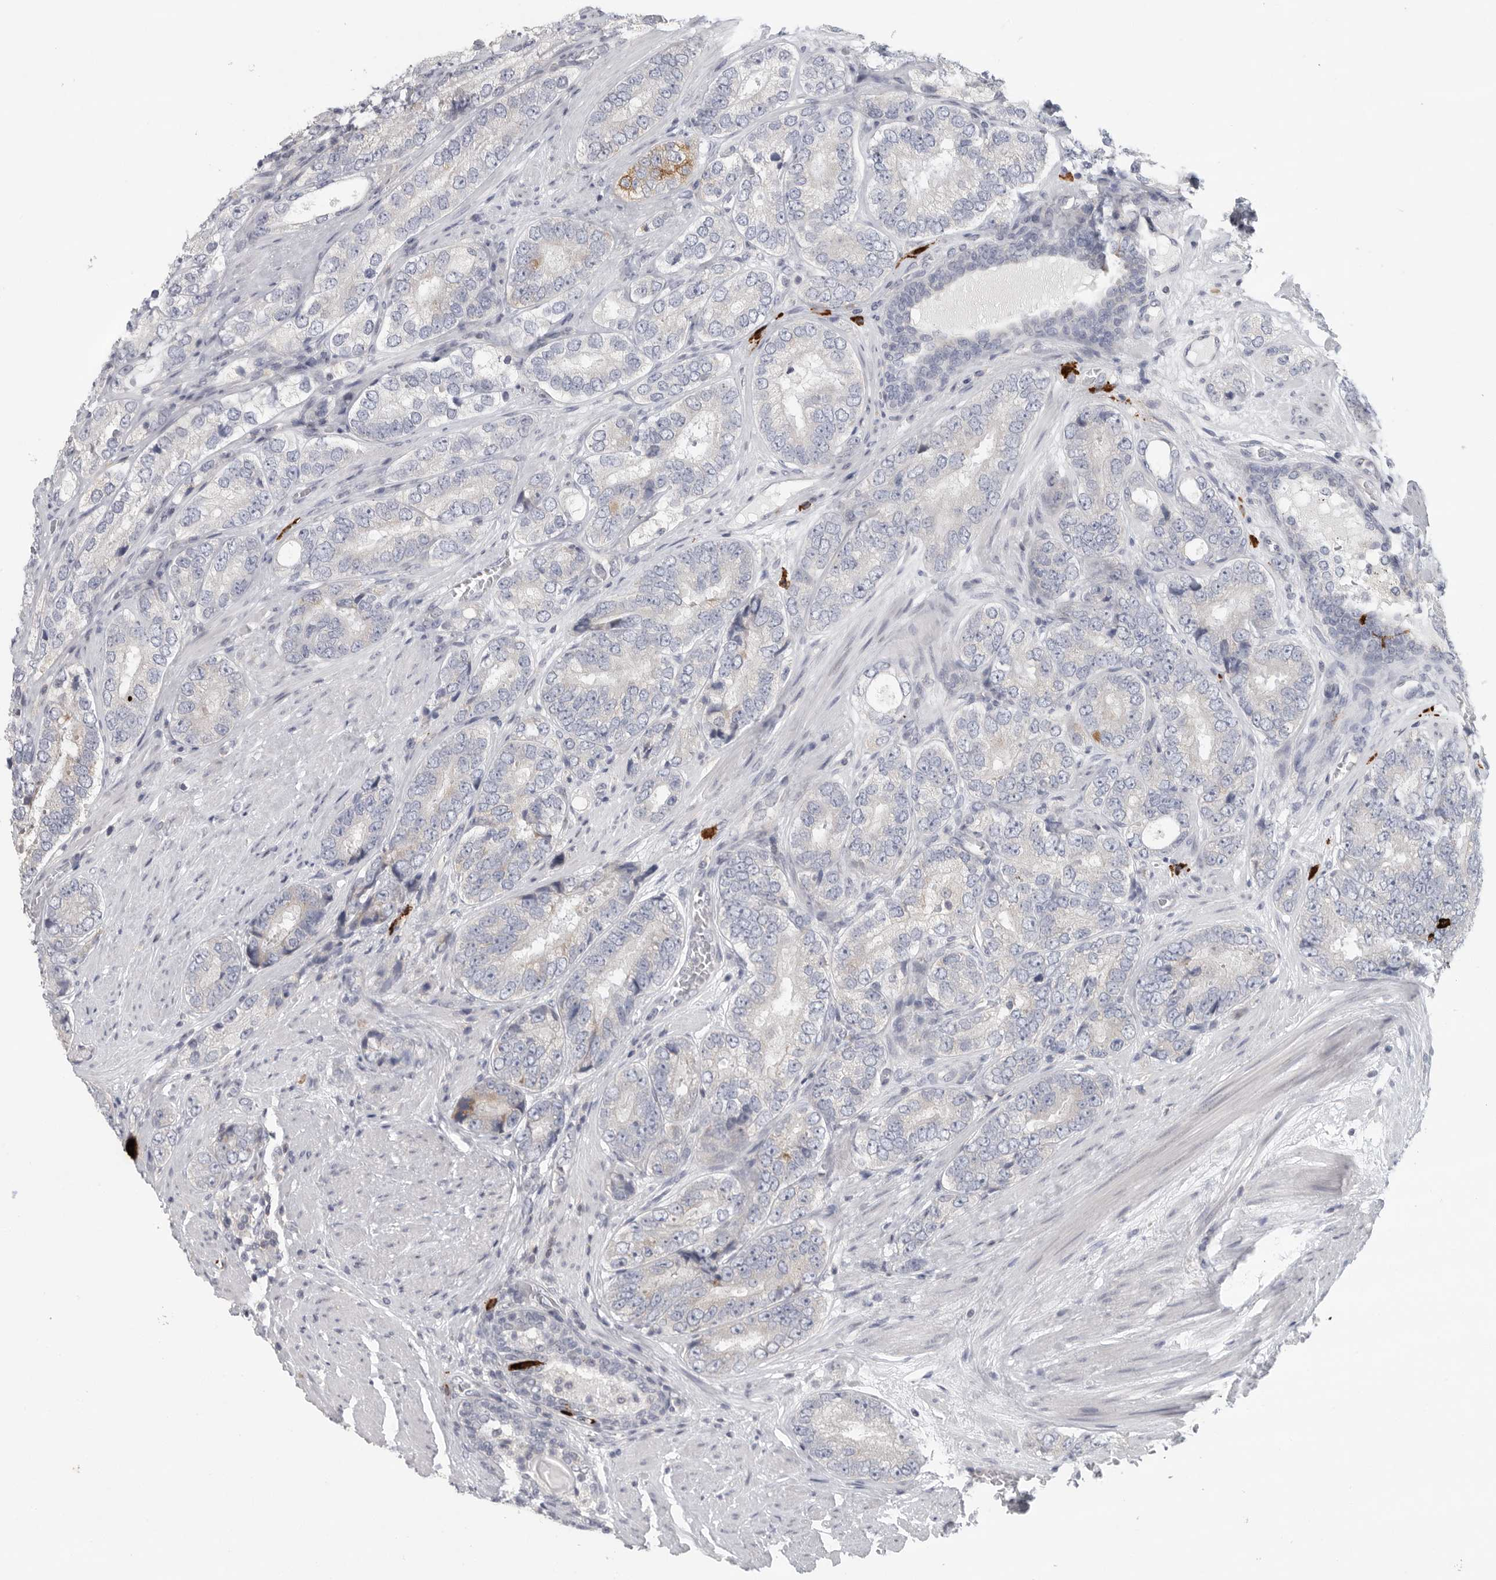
{"staining": {"intensity": "negative", "quantity": "none", "location": "none"}, "tissue": "prostate cancer", "cell_type": "Tumor cells", "image_type": "cancer", "snomed": [{"axis": "morphology", "description": "Adenocarcinoma, High grade"}, {"axis": "topography", "description": "Prostate"}], "caption": "High power microscopy histopathology image of an immunohistochemistry (IHC) micrograph of prostate adenocarcinoma (high-grade), revealing no significant staining in tumor cells.", "gene": "TMEM69", "patient": {"sex": "male", "age": 56}}